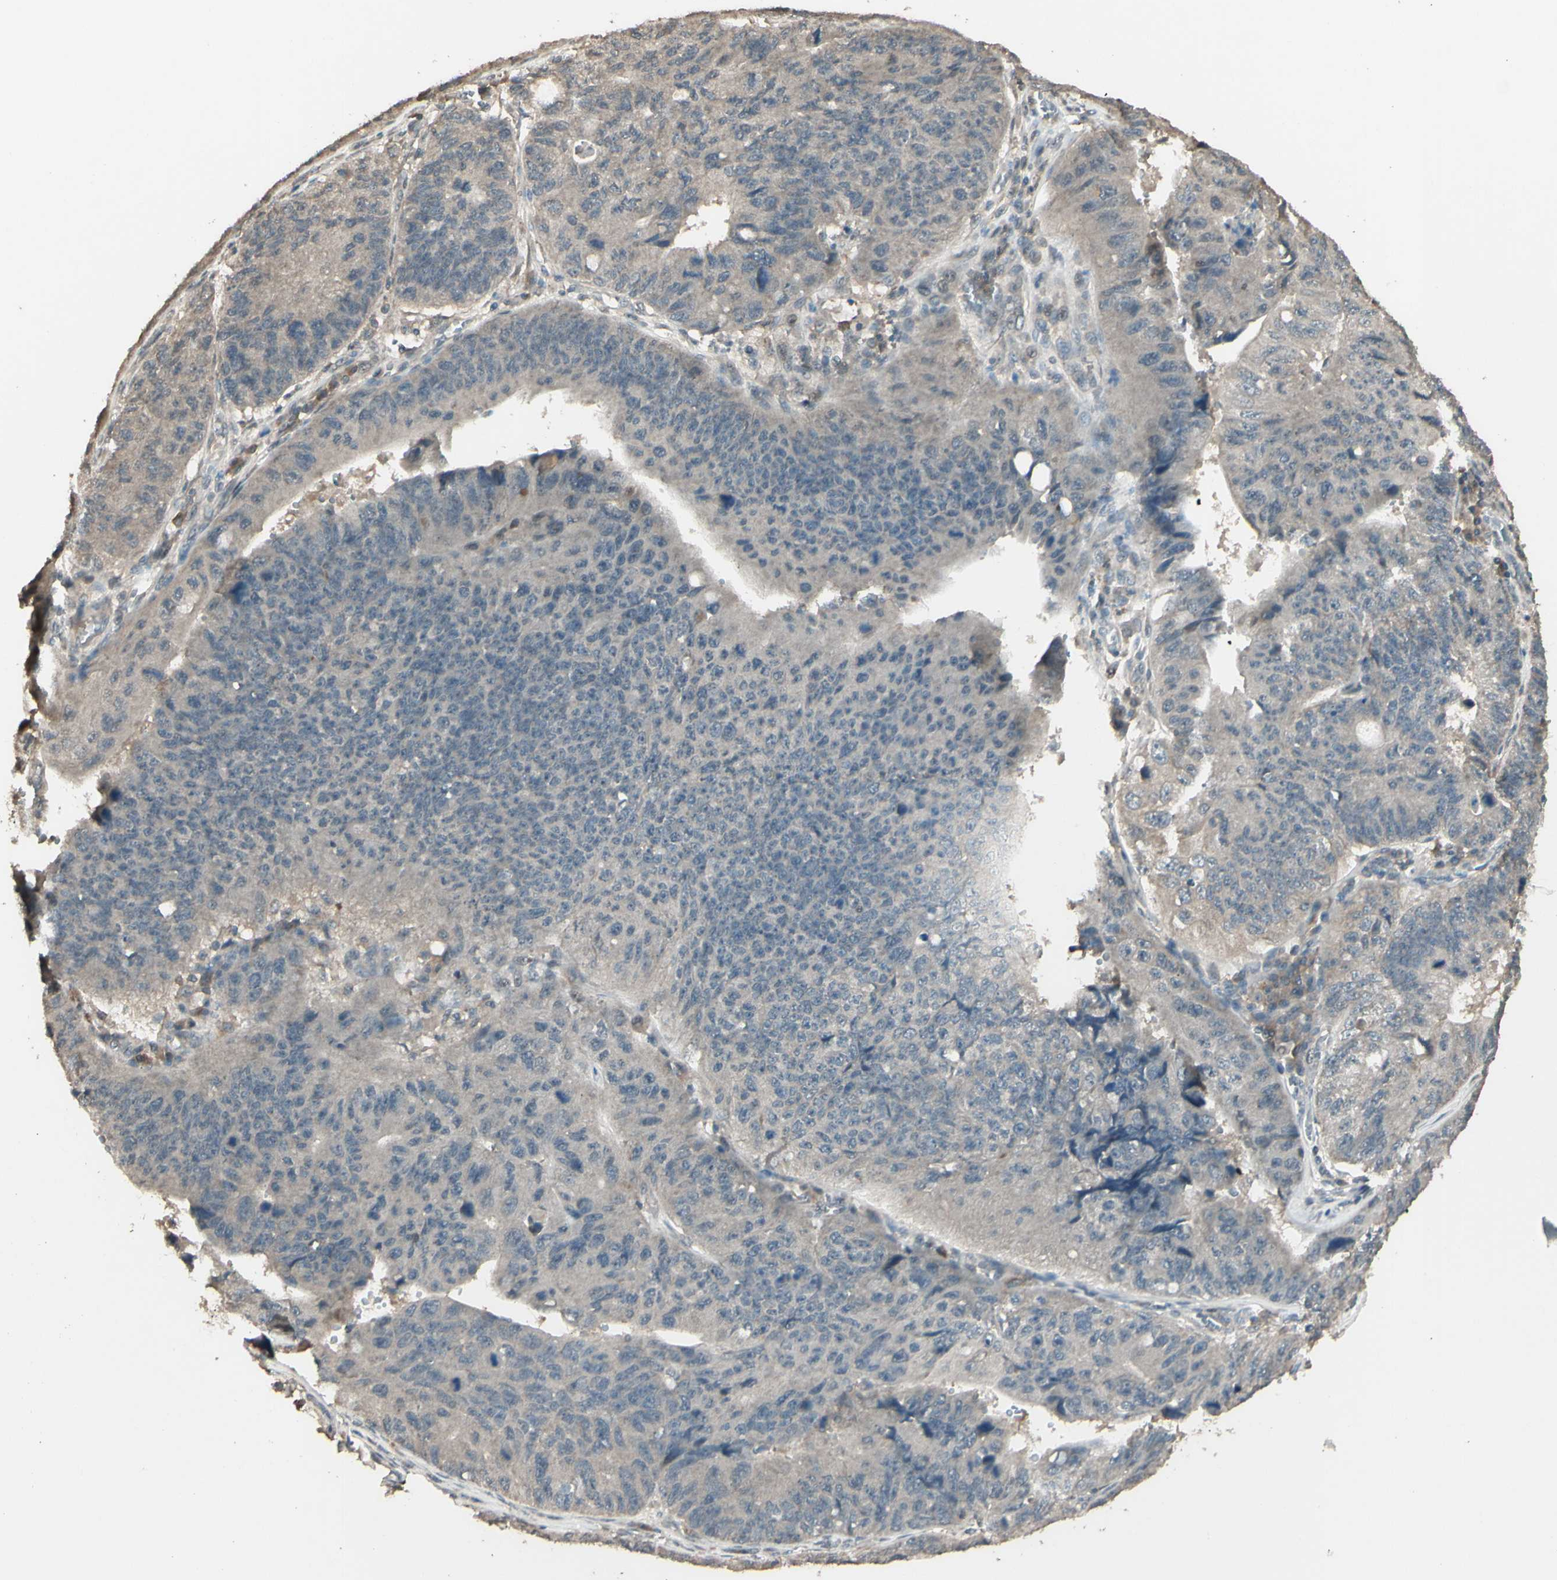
{"staining": {"intensity": "weak", "quantity": ">75%", "location": "cytoplasmic/membranous"}, "tissue": "stomach cancer", "cell_type": "Tumor cells", "image_type": "cancer", "snomed": [{"axis": "morphology", "description": "Adenocarcinoma, NOS"}, {"axis": "topography", "description": "Stomach"}], "caption": "Stomach cancer stained with IHC shows weak cytoplasmic/membranous staining in approximately >75% of tumor cells. (DAB = brown stain, brightfield microscopy at high magnification).", "gene": "GNAS", "patient": {"sex": "male", "age": 59}}